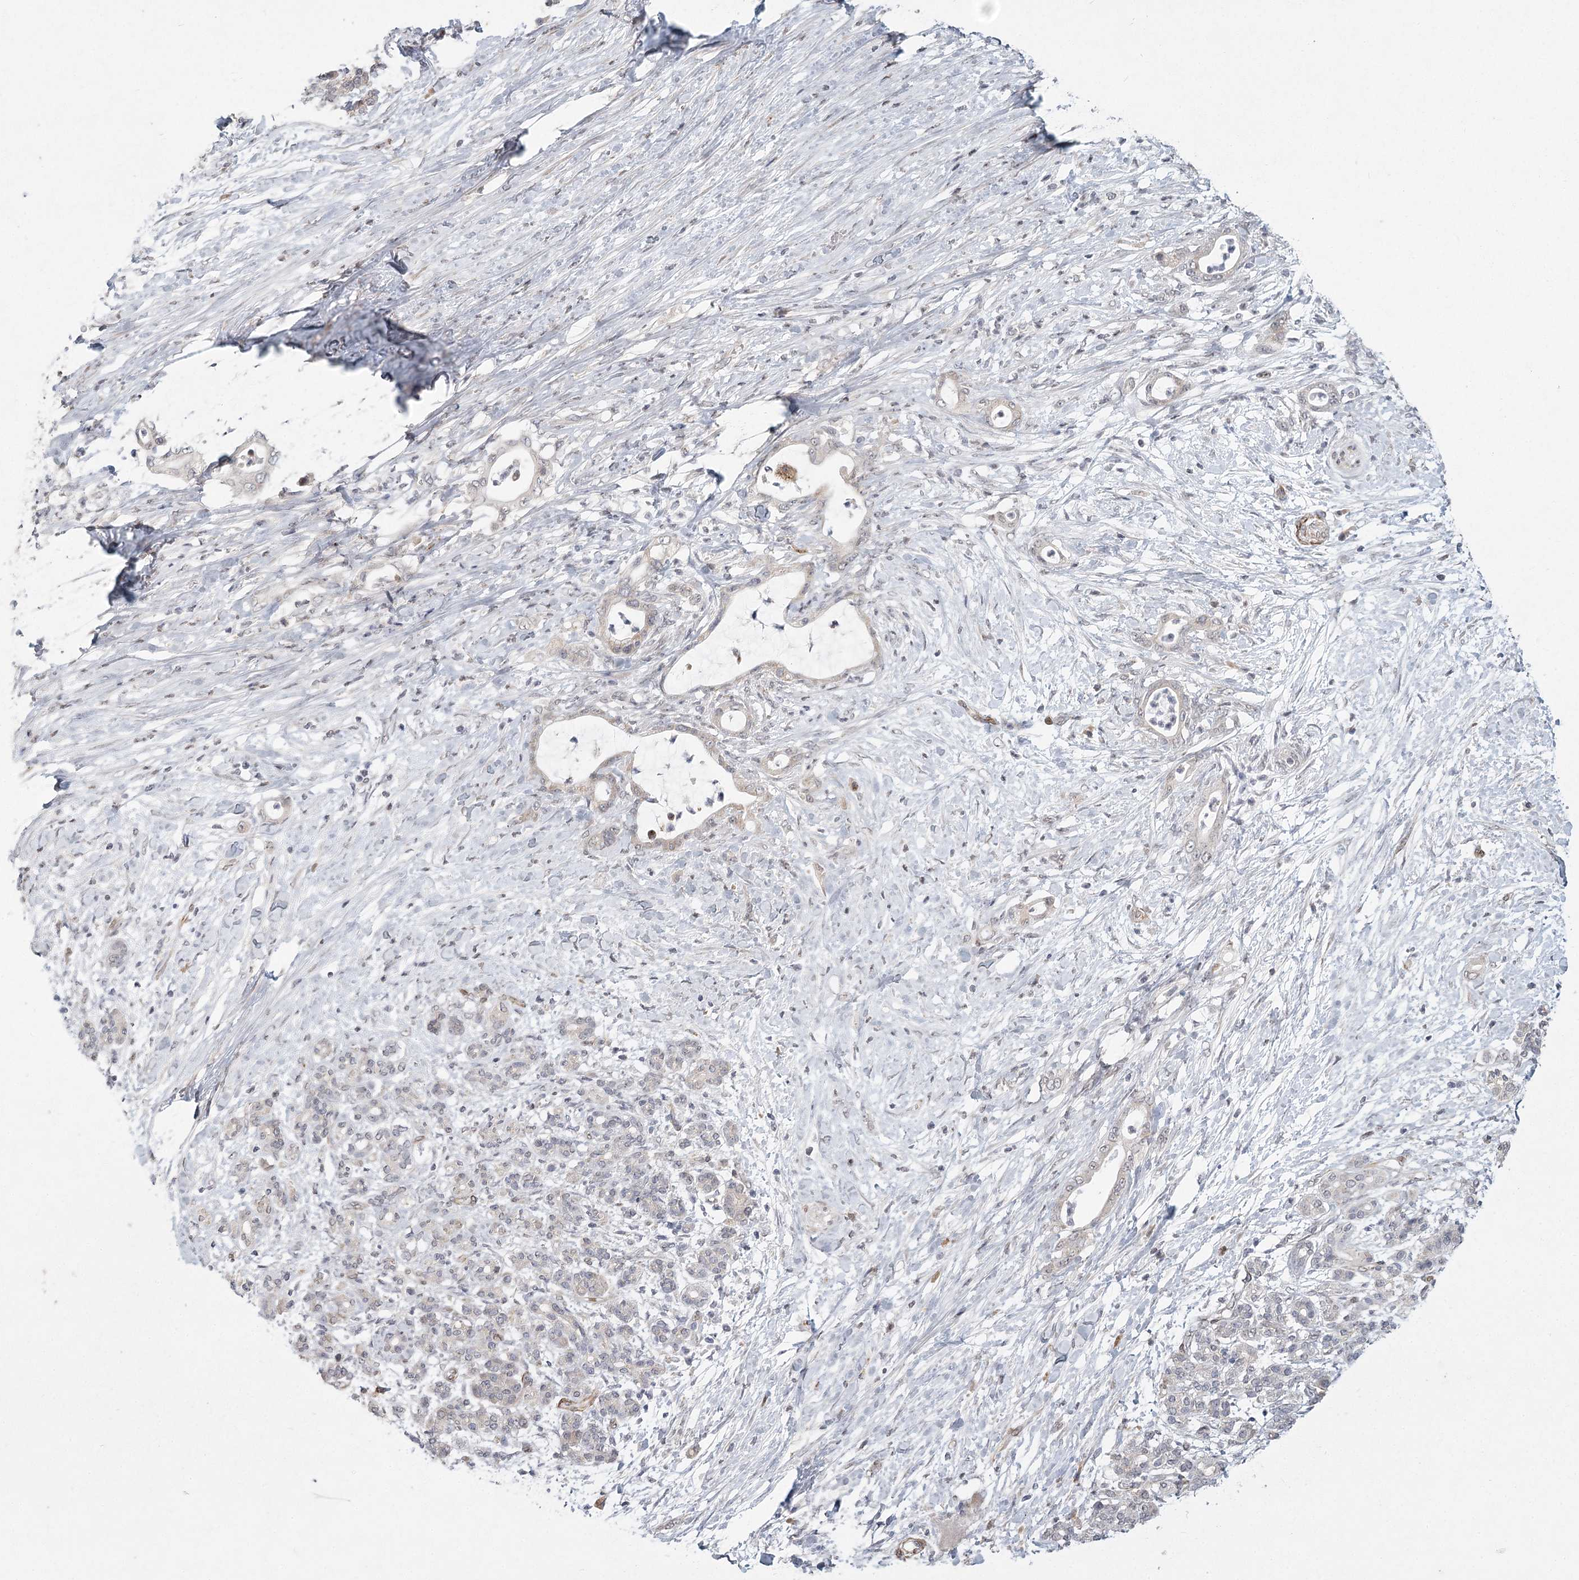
{"staining": {"intensity": "negative", "quantity": "none", "location": "none"}, "tissue": "pancreatic cancer", "cell_type": "Tumor cells", "image_type": "cancer", "snomed": [{"axis": "morphology", "description": "Adenocarcinoma, NOS"}, {"axis": "topography", "description": "Pancreas"}], "caption": "Photomicrograph shows no protein expression in tumor cells of pancreatic cancer tissue. (Stains: DAB (3,3'-diaminobenzidine) immunohistochemistry with hematoxylin counter stain, Microscopy: brightfield microscopy at high magnification).", "gene": "MEPE", "patient": {"sex": "female", "age": 55}}